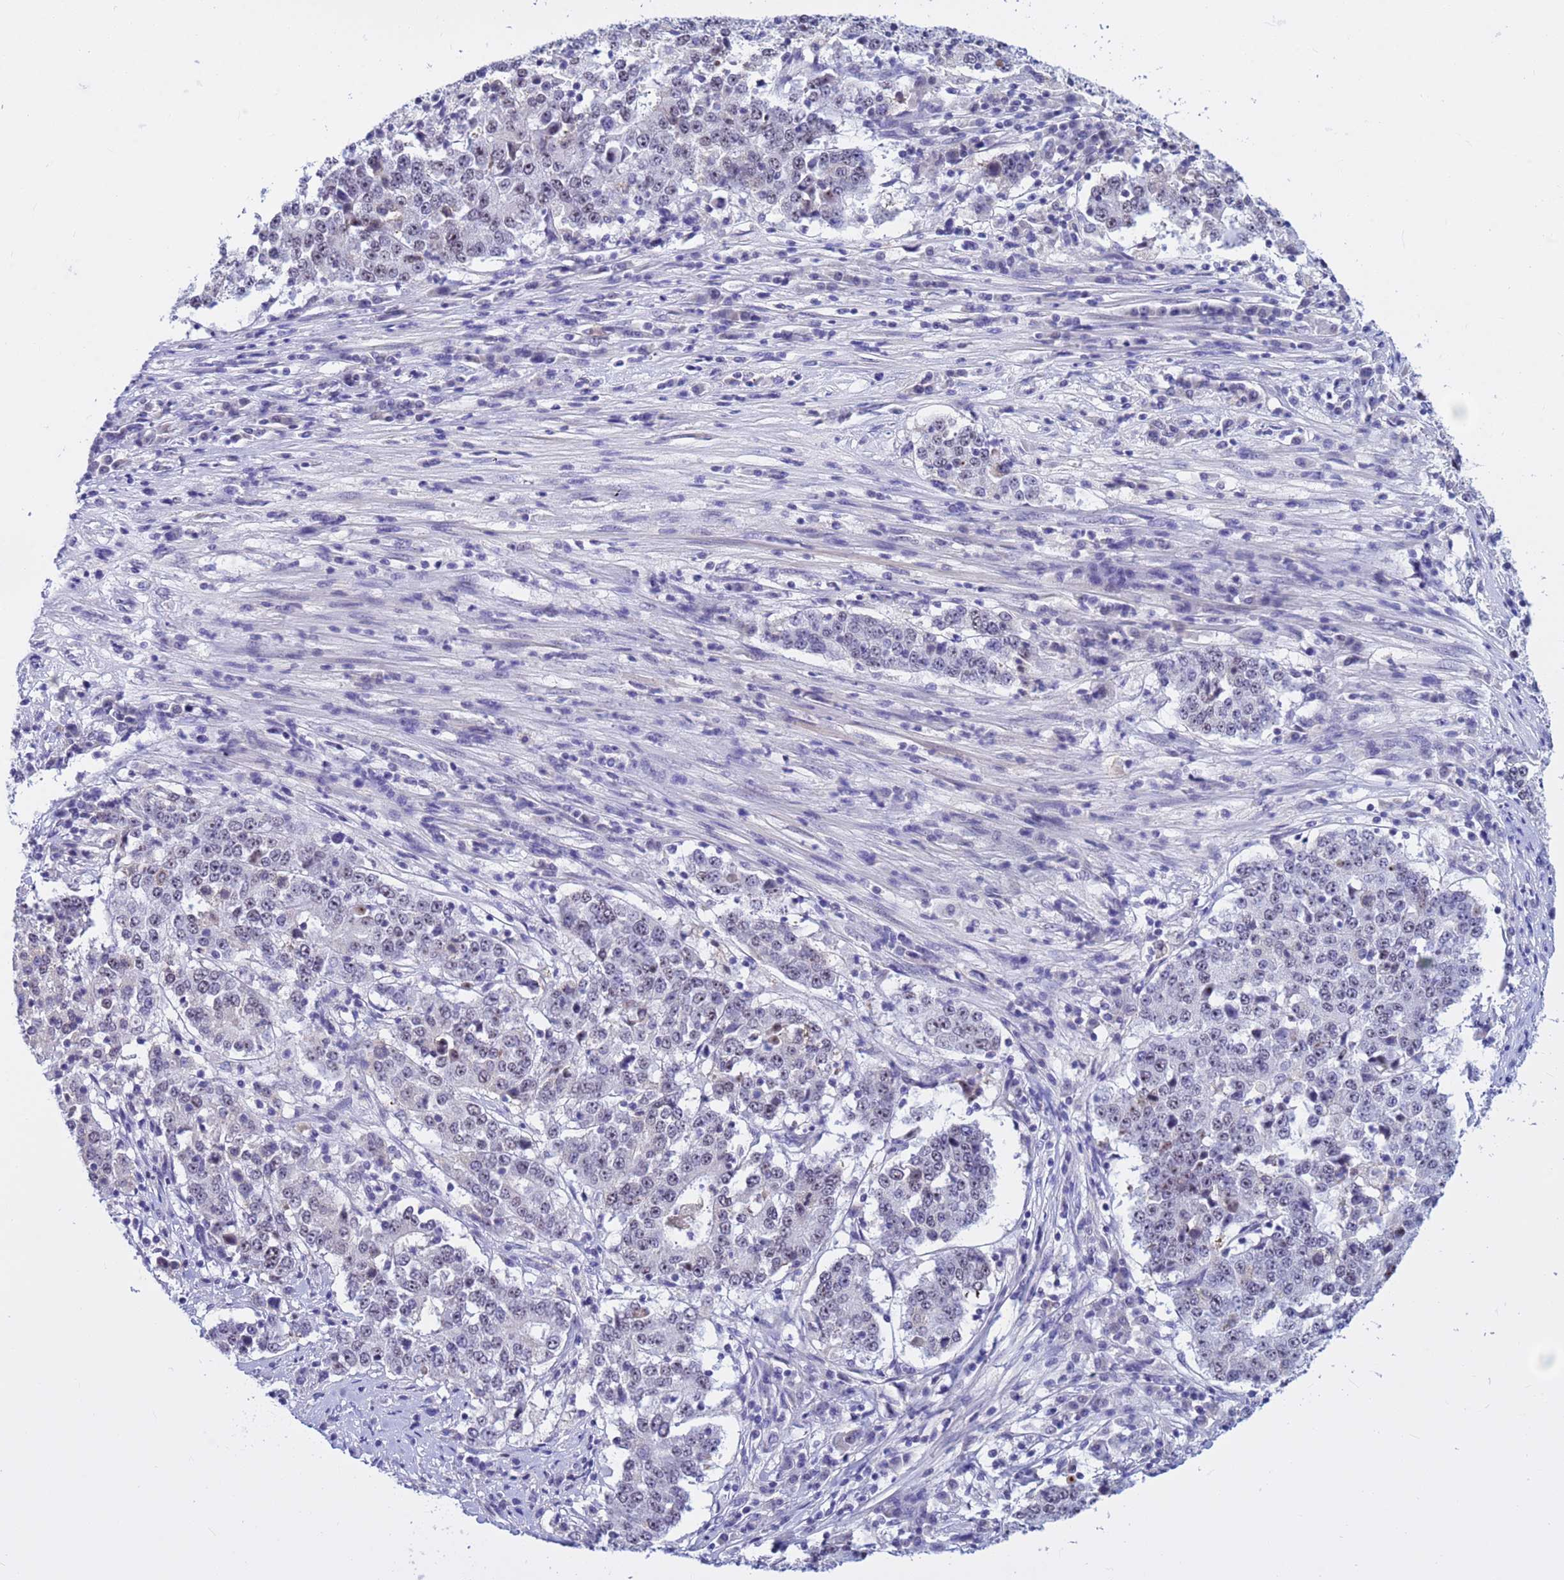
{"staining": {"intensity": "weak", "quantity": "<25%", "location": "nuclear"}, "tissue": "stomach cancer", "cell_type": "Tumor cells", "image_type": "cancer", "snomed": [{"axis": "morphology", "description": "Adenocarcinoma, NOS"}, {"axis": "topography", "description": "Stomach"}], "caption": "The histopathology image reveals no significant expression in tumor cells of stomach cancer (adenocarcinoma).", "gene": "DMRTC2", "patient": {"sex": "male", "age": 59}}